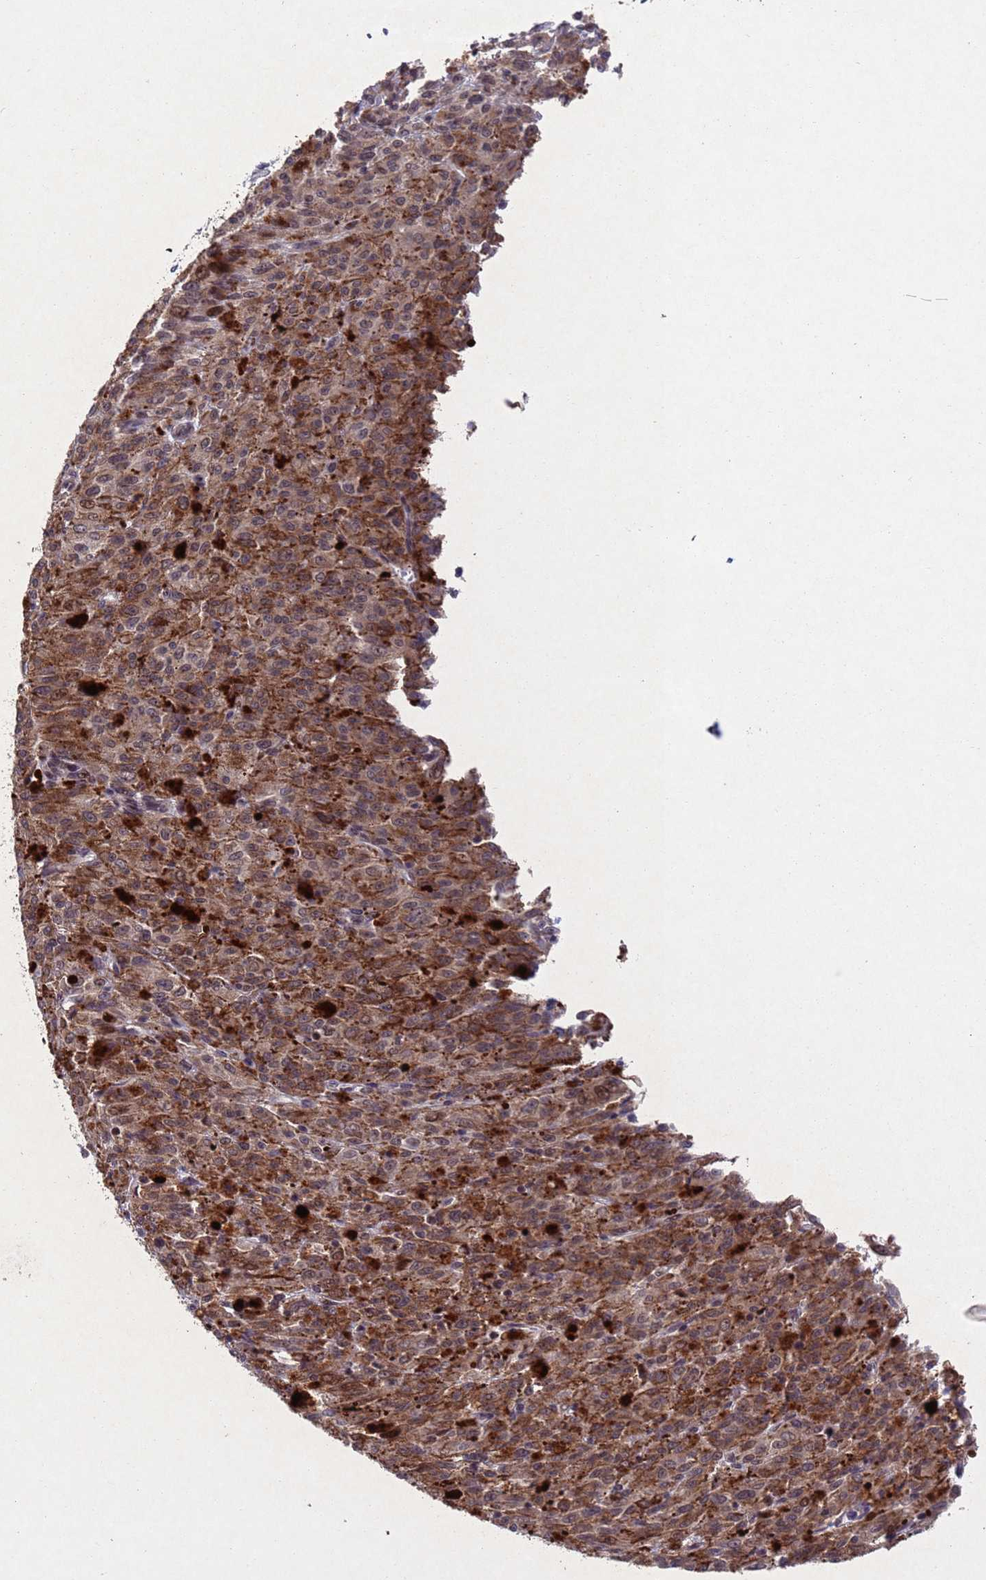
{"staining": {"intensity": "moderate", "quantity": "25%-75%", "location": "cytoplasmic/membranous,nuclear"}, "tissue": "melanoma", "cell_type": "Tumor cells", "image_type": "cancer", "snomed": [{"axis": "morphology", "description": "Malignant melanoma, NOS"}, {"axis": "topography", "description": "Skin"}], "caption": "Malignant melanoma stained with DAB (3,3'-diaminobenzidine) immunohistochemistry (IHC) reveals medium levels of moderate cytoplasmic/membranous and nuclear positivity in approximately 25%-75% of tumor cells.", "gene": "TBK1", "patient": {"sex": "female", "age": 52}}